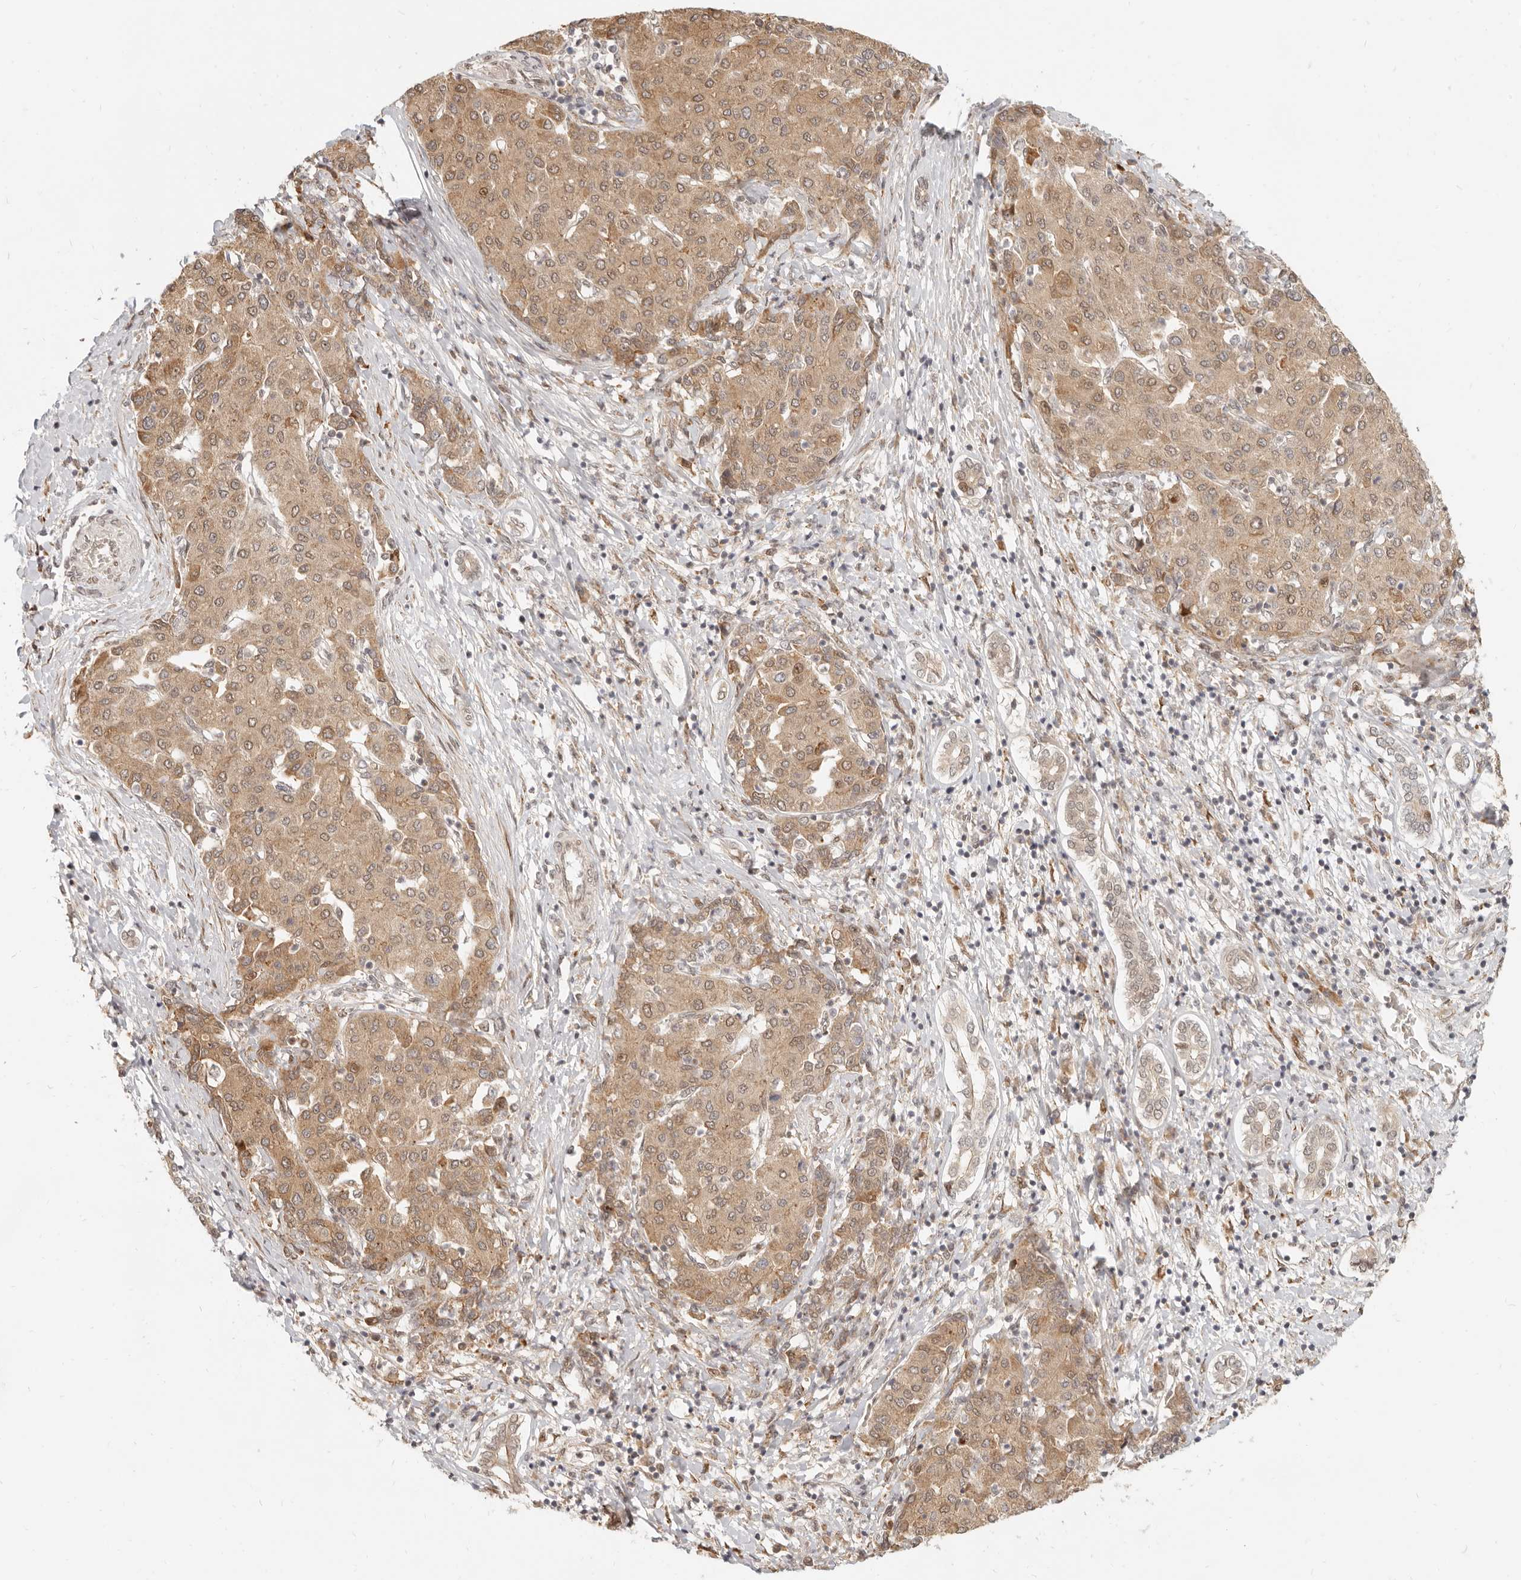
{"staining": {"intensity": "moderate", "quantity": ">75%", "location": "cytoplasmic/membranous"}, "tissue": "liver cancer", "cell_type": "Tumor cells", "image_type": "cancer", "snomed": [{"axis": "morphology", "description": "Carcinoma, Hepatocellular, NOS"}, {"axis": "topography", "description": "Liver"}], "caption": "Approximately >75% of tumor cells in human liver cancer (hepatocellular carcinoma) display moderate cytoplasmic/membranous protein expression as visualized by brown immunohistochemical staining.", "gene": "TUFT1", "patient": {"sex": "male", "age": 65}}